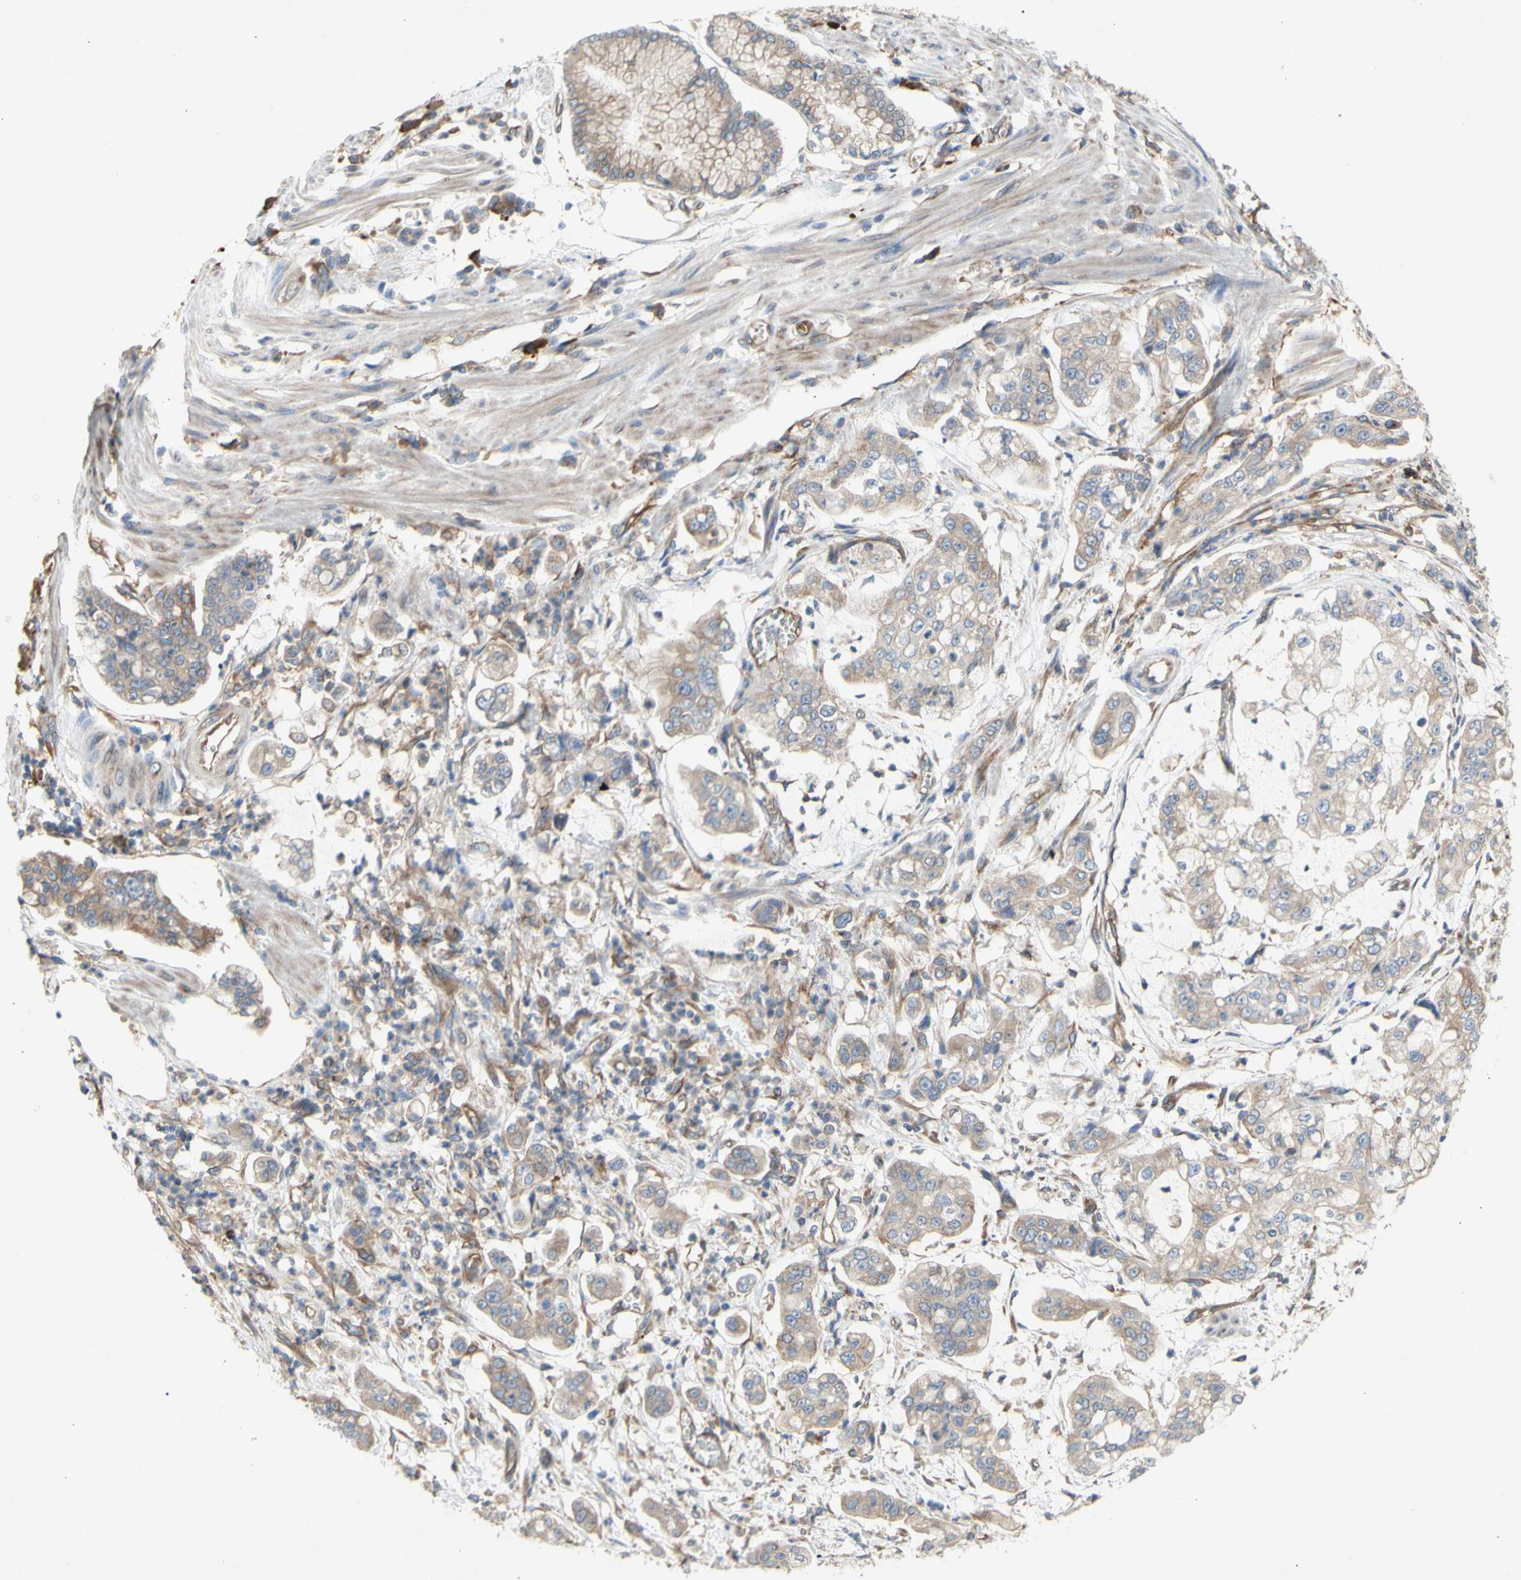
{"staining": {"intensity": "weak", "quantity": ">75%", "location": "cytoplasmic/membranous"}, "tissue": "stomach cancer", "cell_type": "Tumor cells", "image_type": "cancer", "snomed": [{"axis": "morphology", "description": "Adenocarcinoma, NOS"}, {"axis": "topography", "description": "Stomach"}], "caption": "Protein staining of stomach cancer tissue demonstrates weak cytoplasmic/membranous positivity in about >75% of tumor cells.", "gene": "KLC1", "patient": {"sex": "male", "age": 76}}